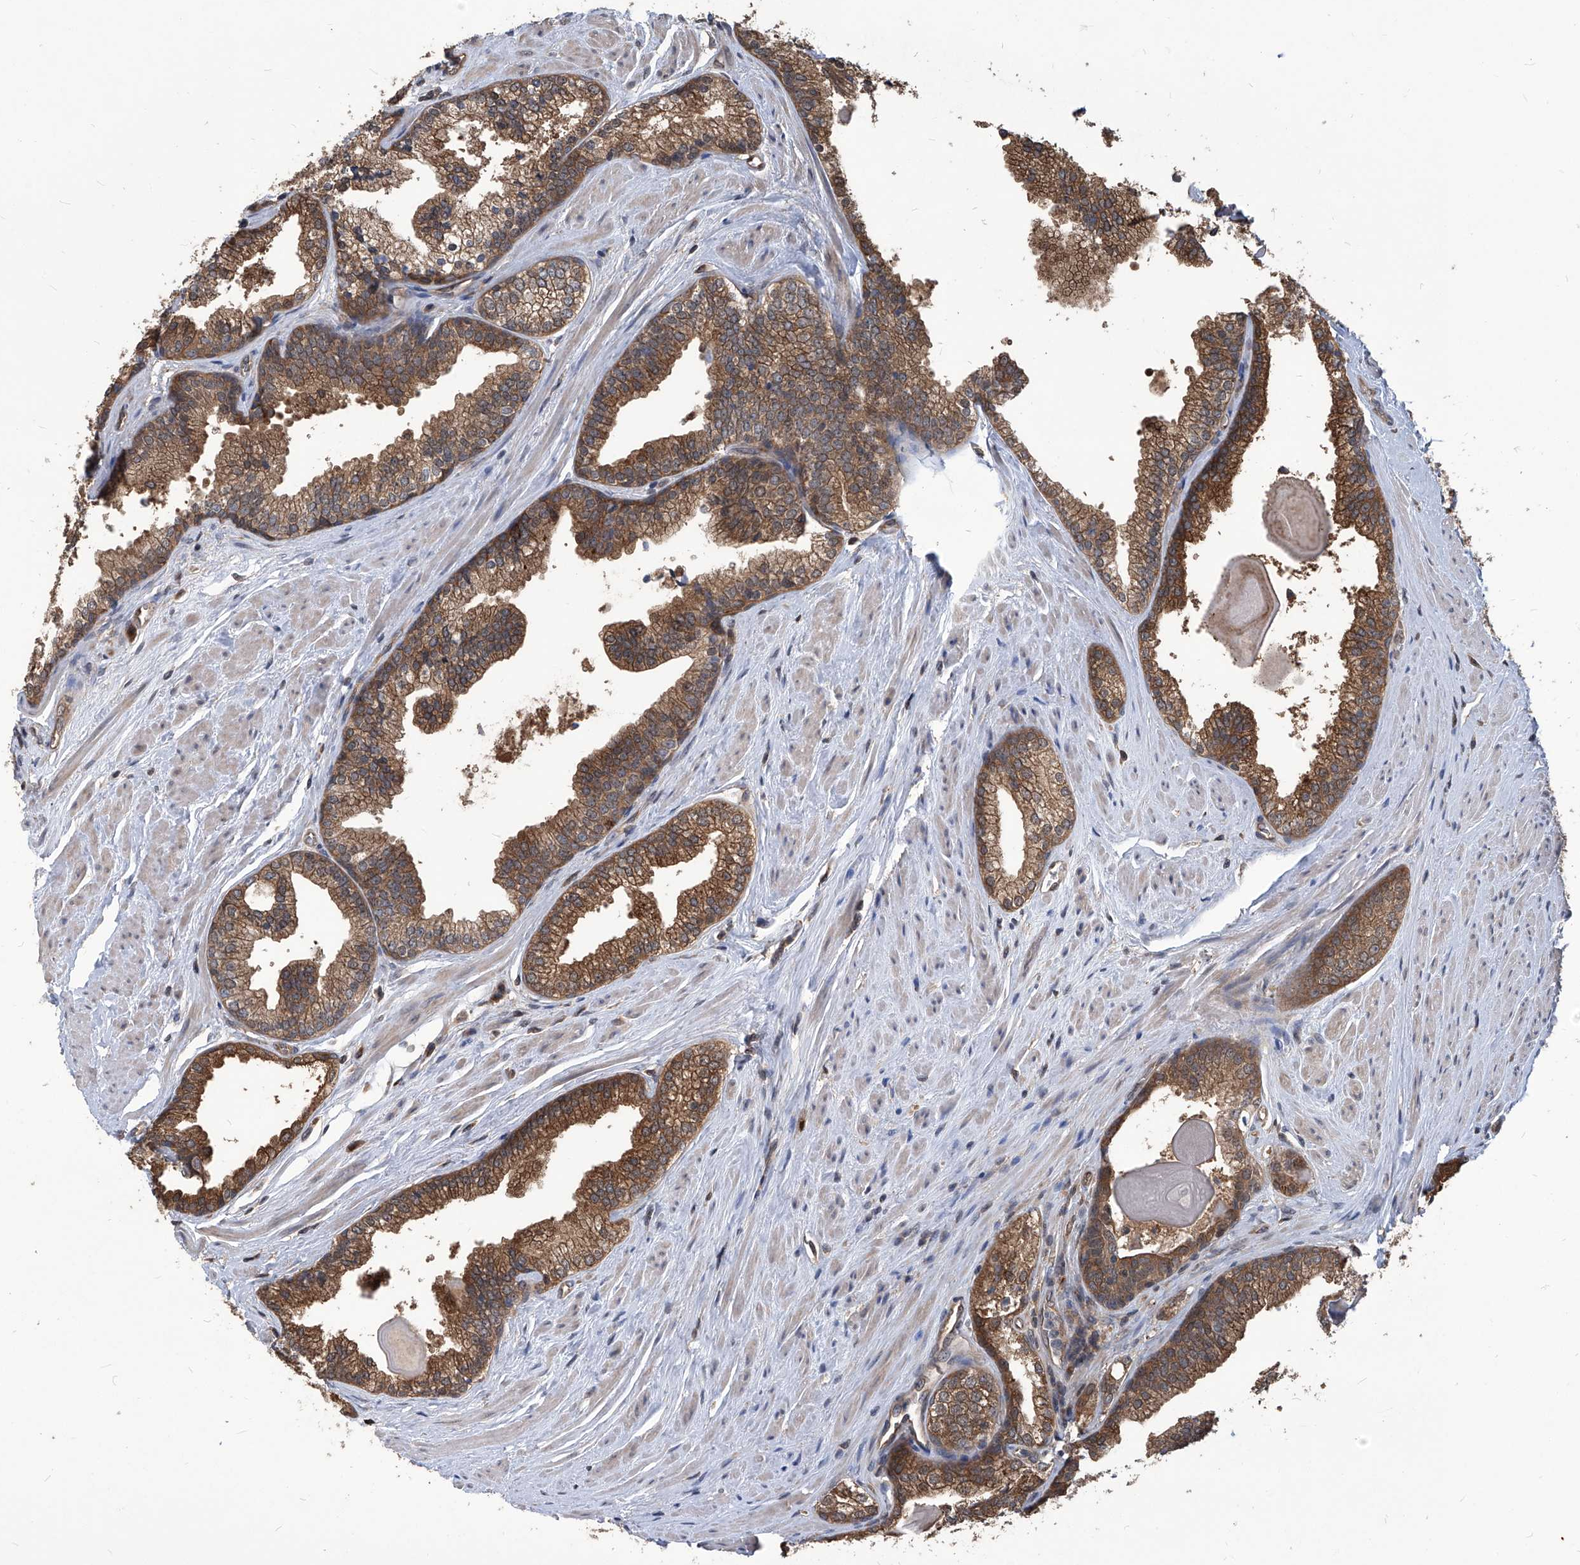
{"staining": {"intensity": "moderate", "quantity": ">75%", "location": "cytoplasmic/membranous"}, "tissue": "prostate cancer", "cell_type": "Tumor cells", "image_type": "cancer", "snomed": [{"axis": "morphology", "description": "Adenocarcinoma, High grade"}, {"axis": "topography", "description": "Prostate"}], "caption": "Protein staining of prostate high-grade adenocarcinoma tissue exhibits moderate cytoplasmic/membranous expression in approximately >75% of tumor cells.", "gene": "PSMB1", "patient": {"sex": "male", "age": 63}}